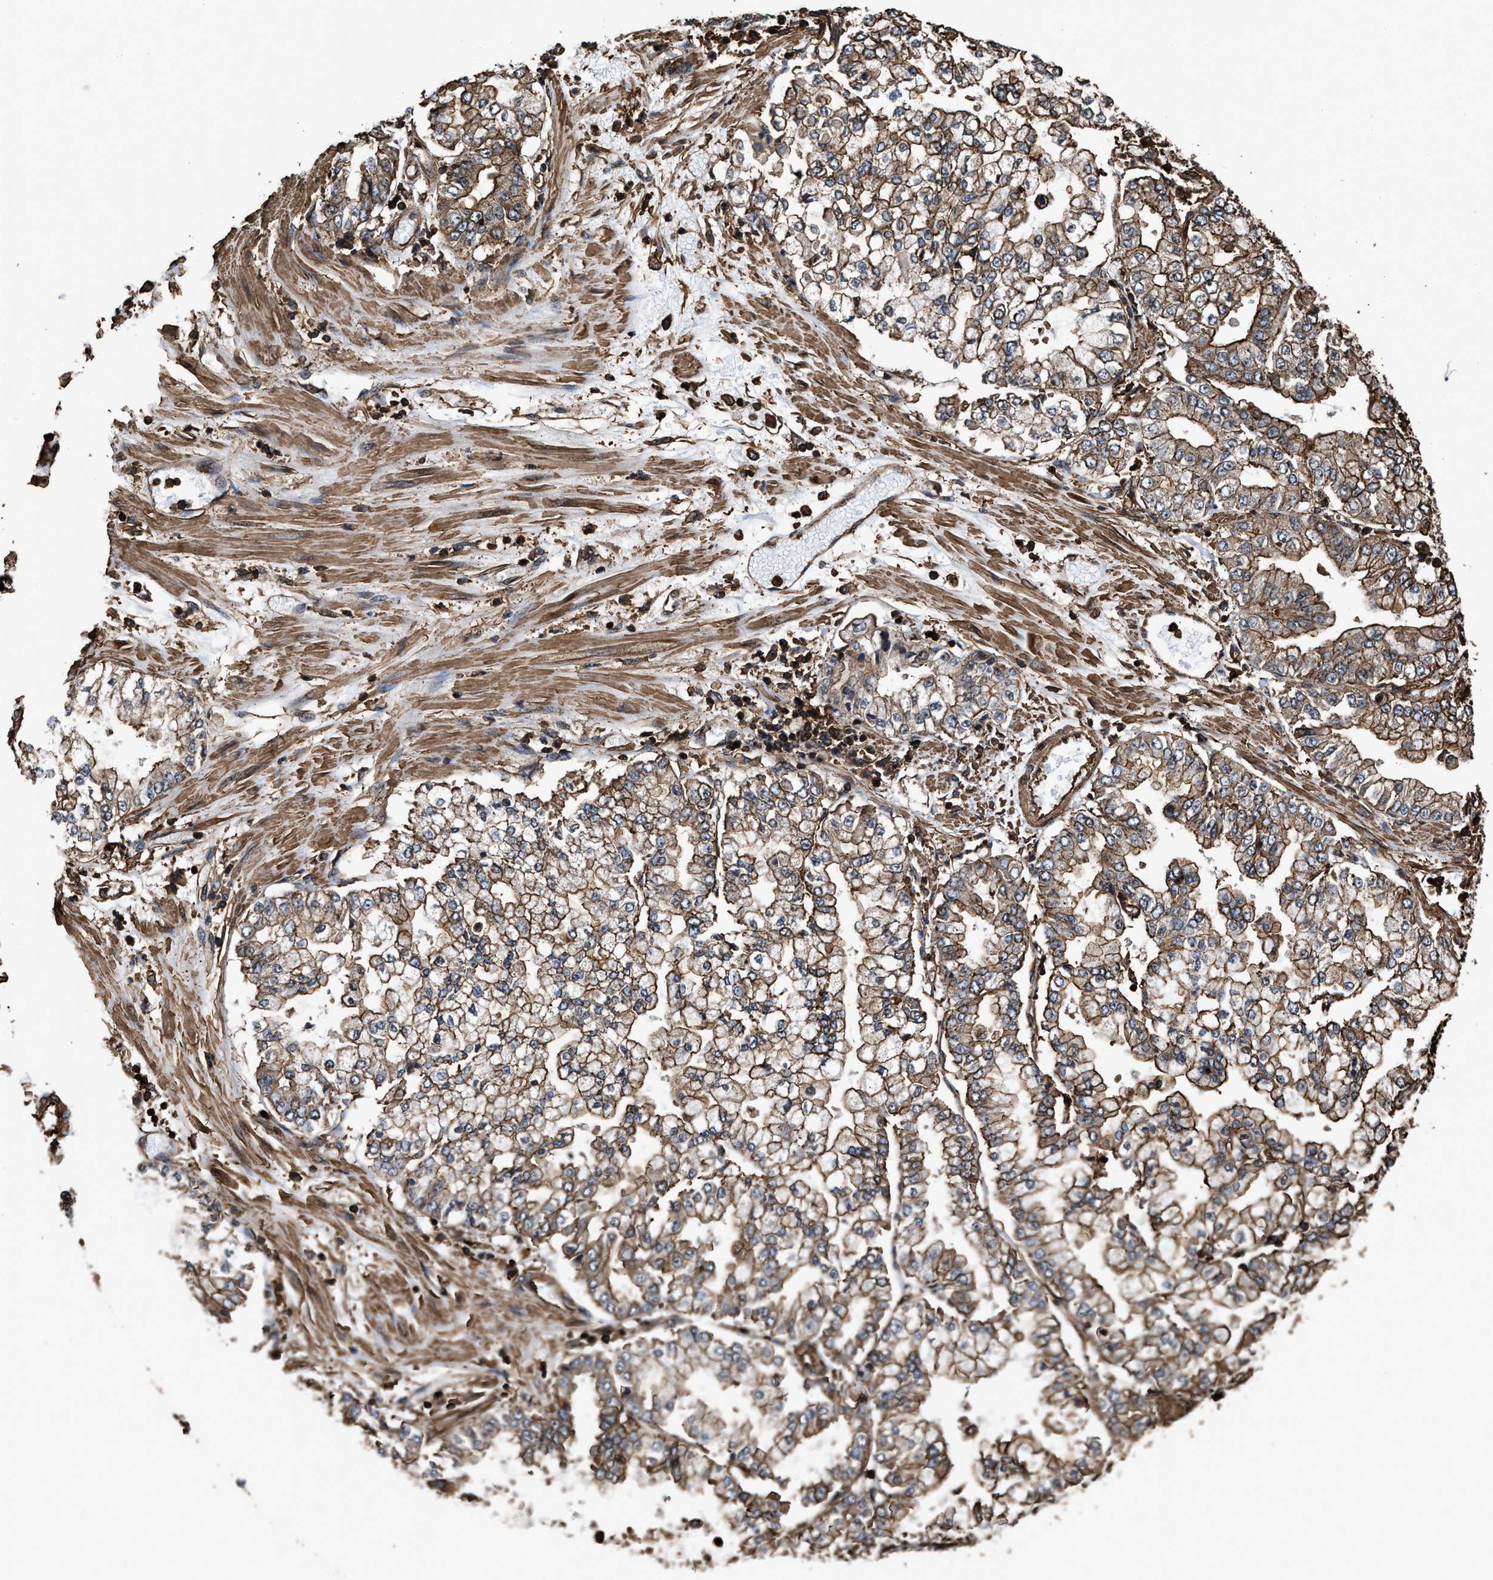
{"staining": {"intensity": "moderate", "quantity": ">75%", "location": "cytoplasmic/membranous"}, "tissue": "stomach cancer", "cell_type": "Tumor cells", "image_type": "cancer", "snomed": [{"axis": "morphology", "description": "Adenocarcinoma, NOS"}, {"axis": "topography", "description": "Stomach"}], "caption": "Immunohistochemistry (IHC) staining of stomach cancer (adenocarcinoma), which reveals medium levels of moderate cytoplasmic/membranous staining in approximately >75% of tumor cells indicating moderate cytoplasmic/membranous protein expression. The staining was performed using DAB (3,3'-diaminobenzidine) (brown) for protein detection and nuclei were counterstained in hematoxylin (blue).", "gene": "KBTBD2", "patient": {"sex": "male", "age": 76}}